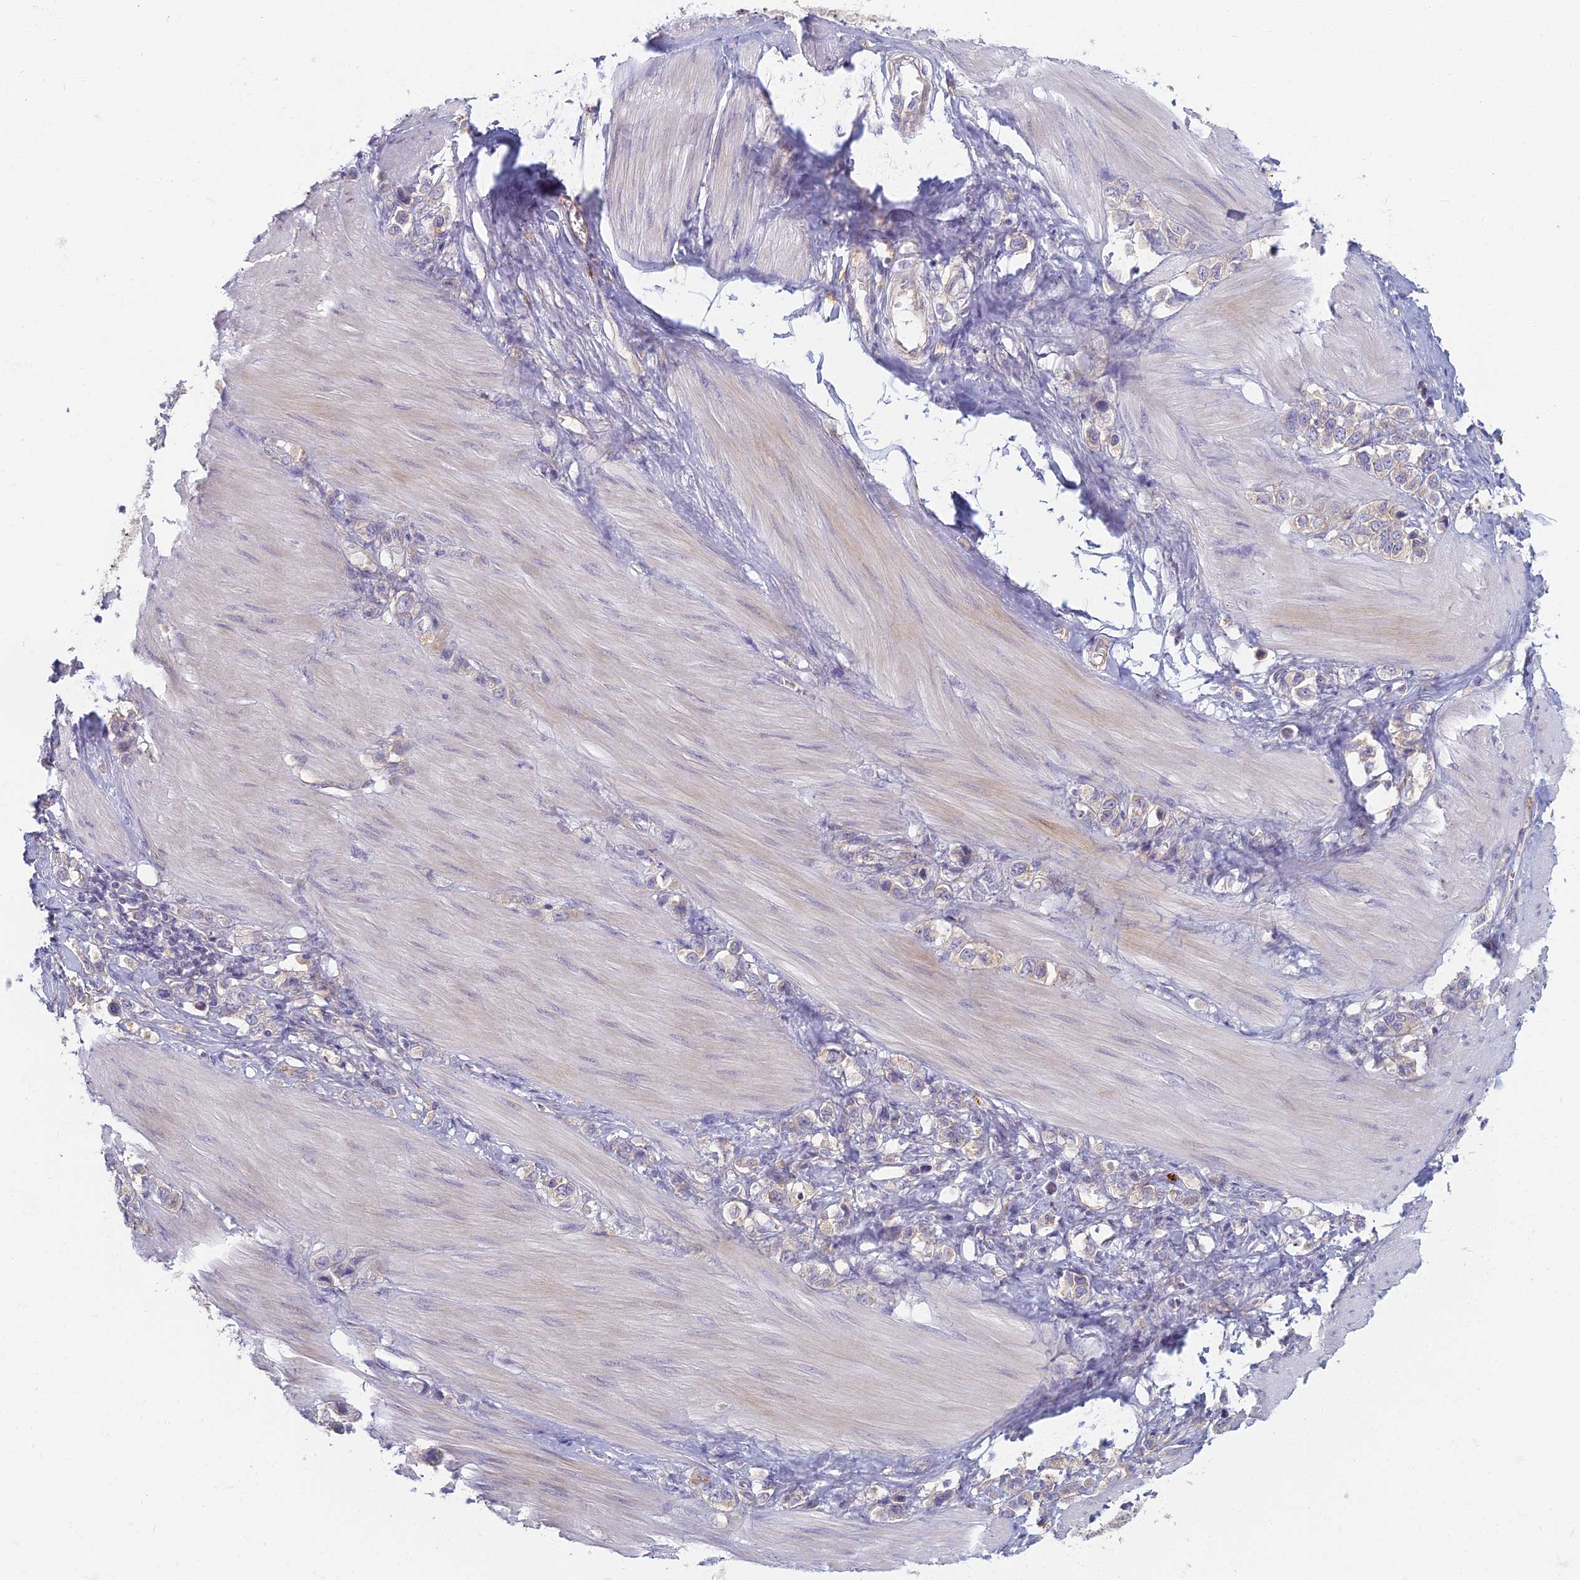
{"staining": {"intensity": "negative", "quantity": "none", "location": "none"}, "tissue": "stomach cancer", "cell_type": "Tumor cells", "image_type": "cancer", "snomed": [{"axis": "morphology", "description": "Adenocarcinoma, NOS"}, {"axis": "topography", "description": "Stomach"}], "caption": "An immunohistochemistry (IHC) photomicrograph of stomach cancer (adenocarcinoma) is shown. There is no staining in tumor cells of stomach cancer (adenocarcinoma).", "gene": "PROX2", "patient": {"sex": "female", "age": 65}}